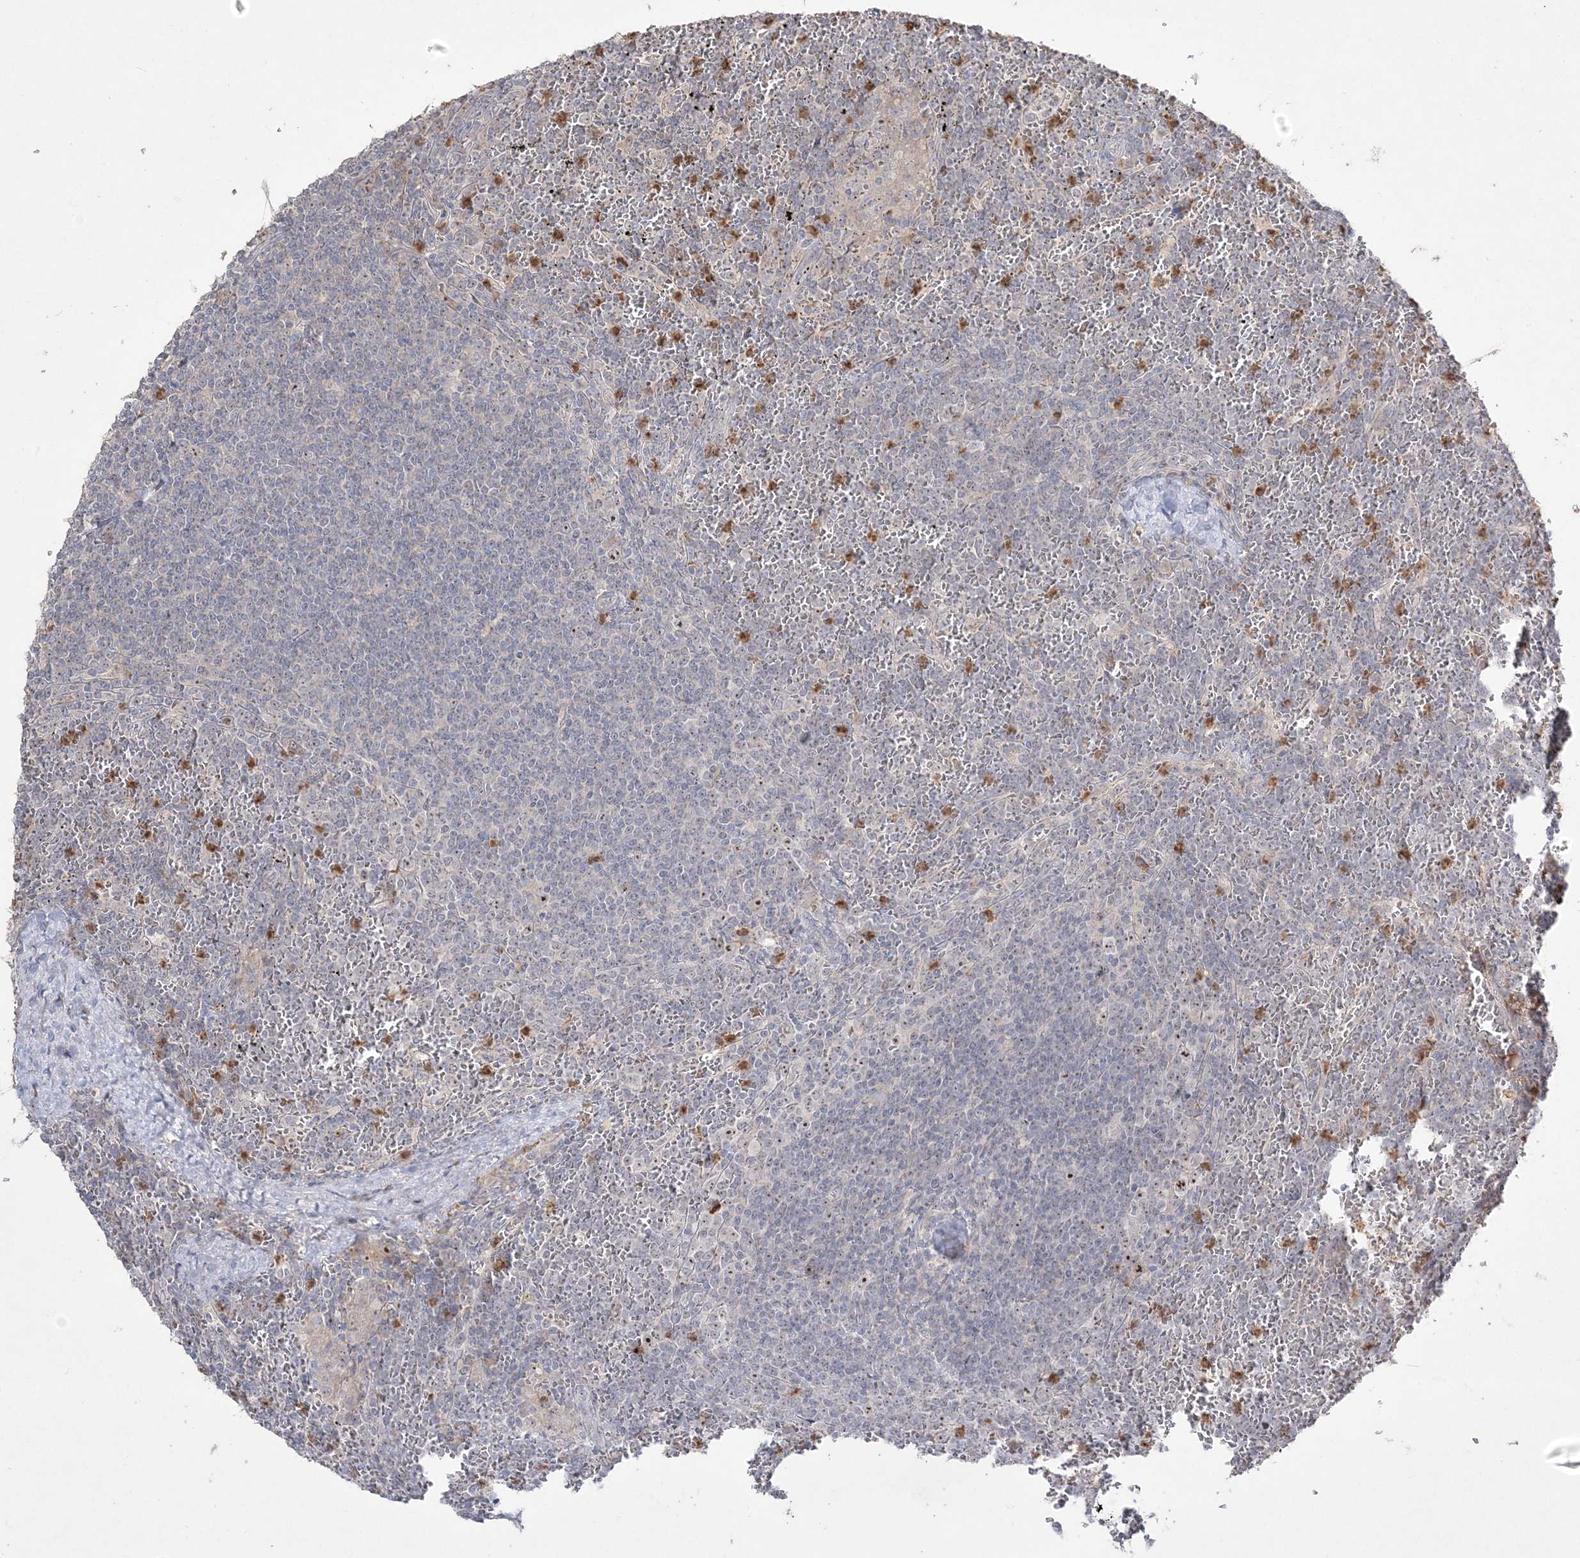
{"staining": {"intensity": "negative", "quantity": "none", "location": "none"}, "tissue": "lymphoma", "cell_type": "Tumor cells", "image_type": "cancer", "snomed": [{"axis": "morphology", "description": "Malignant lymphoma, non-Hodgkin's type, Low grade"}, {"axis": "topography", "description": "Spleen"}], "caption": "DAB (3,3'-diaminobenzidine) immunohistochemical staining of human low-grade malignant lymphoma, non-Hodgkin's type exhibits no significant expression in tumor cells.", "gene": "NOP16", "patient": {"sex": "female", "age": 19}}